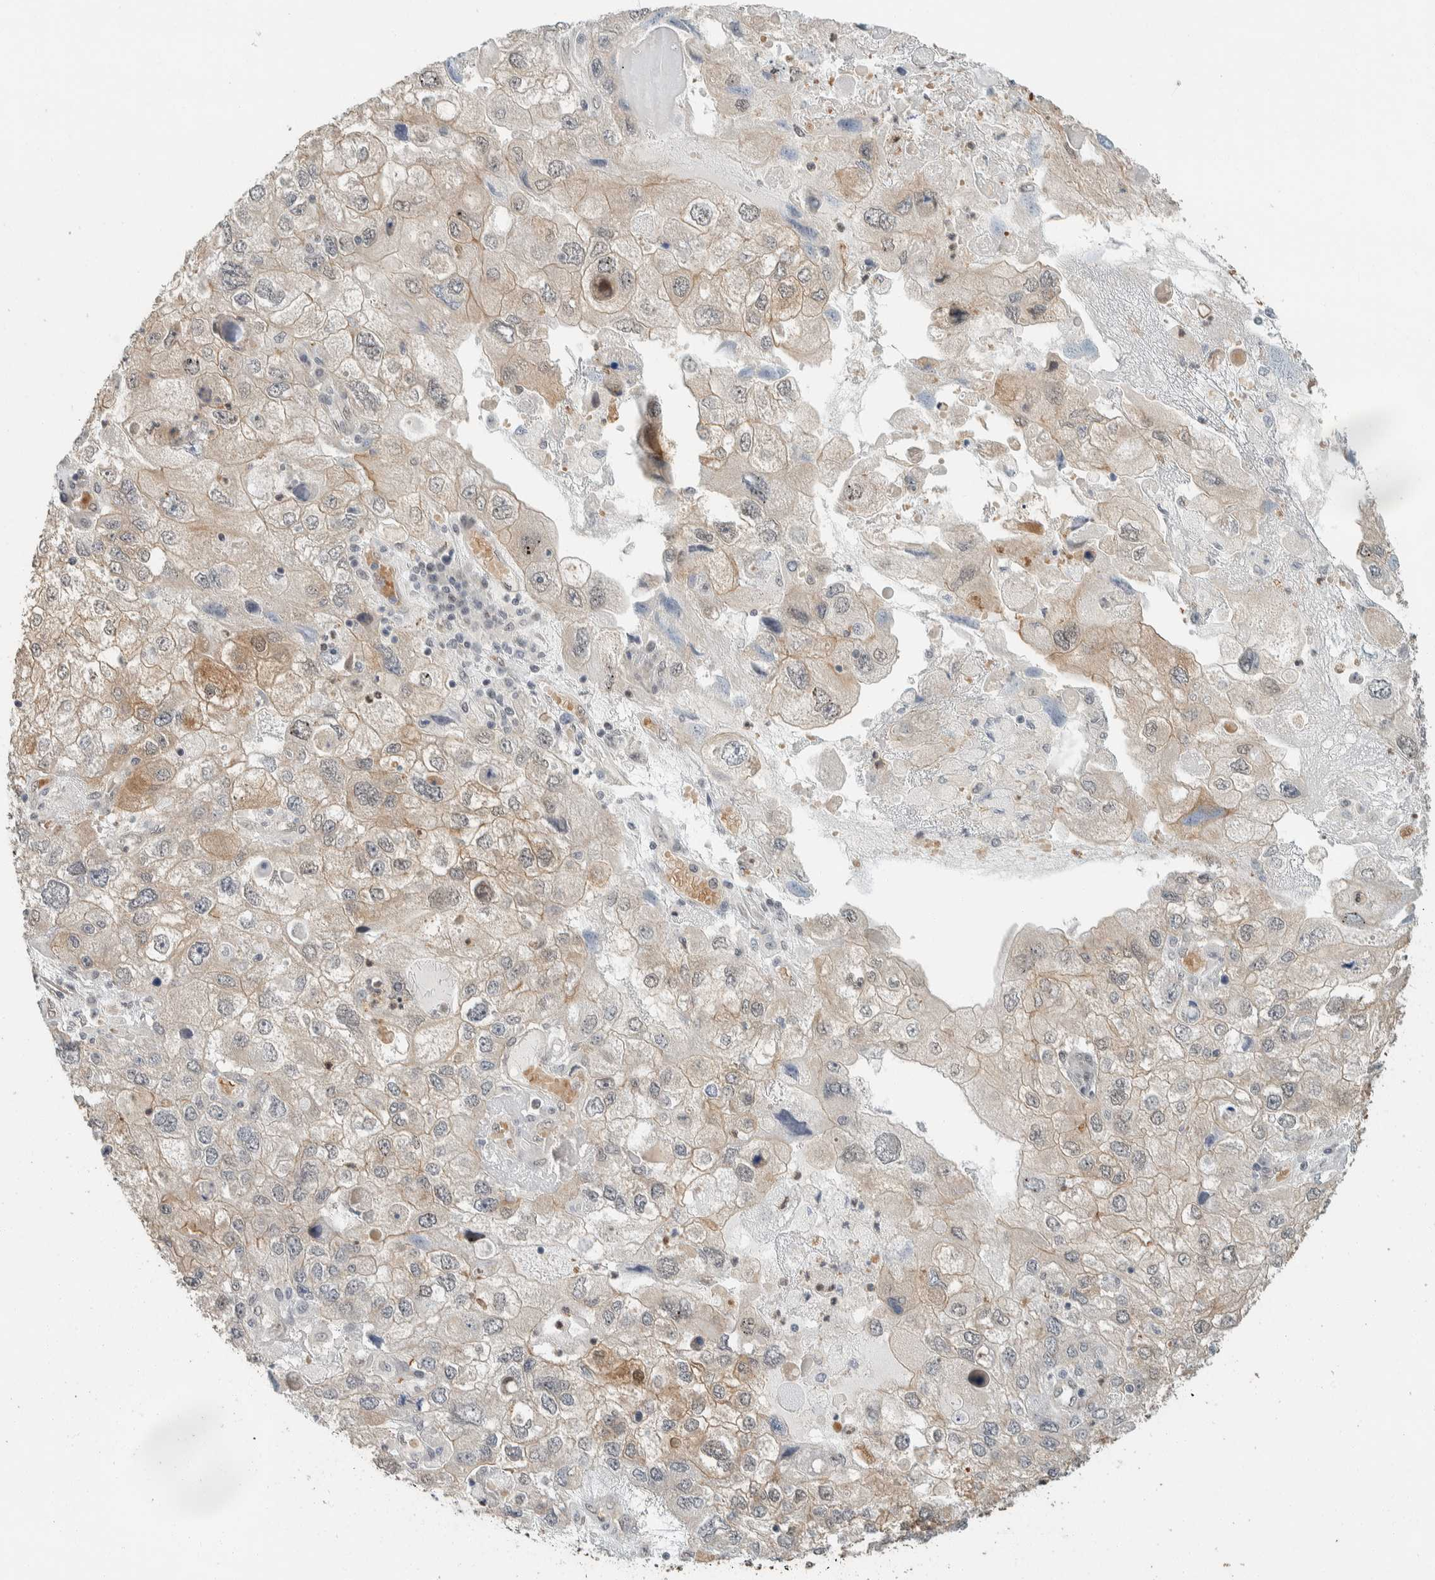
{"staining": {"intensity": "weak", "quantity": "<25%", "location": "cytoplasmic/membranous"}, "tissue": "endometrial cancer", "cell_type": "Tumor cells", "image_type": "cancer", "snomed": [{"axis": "morphology", "description": "Adenocarcinoma, NOS"}, {"axis": "topography", "description": "Endometrium"}], "caption": "This is a photomicrograph of immunohistochemistry staining of endometrial cancer, which shows no positivity in tumor cells.", "gene": "ZBTB2", "patient": {"sex": "female", "age": 49}}